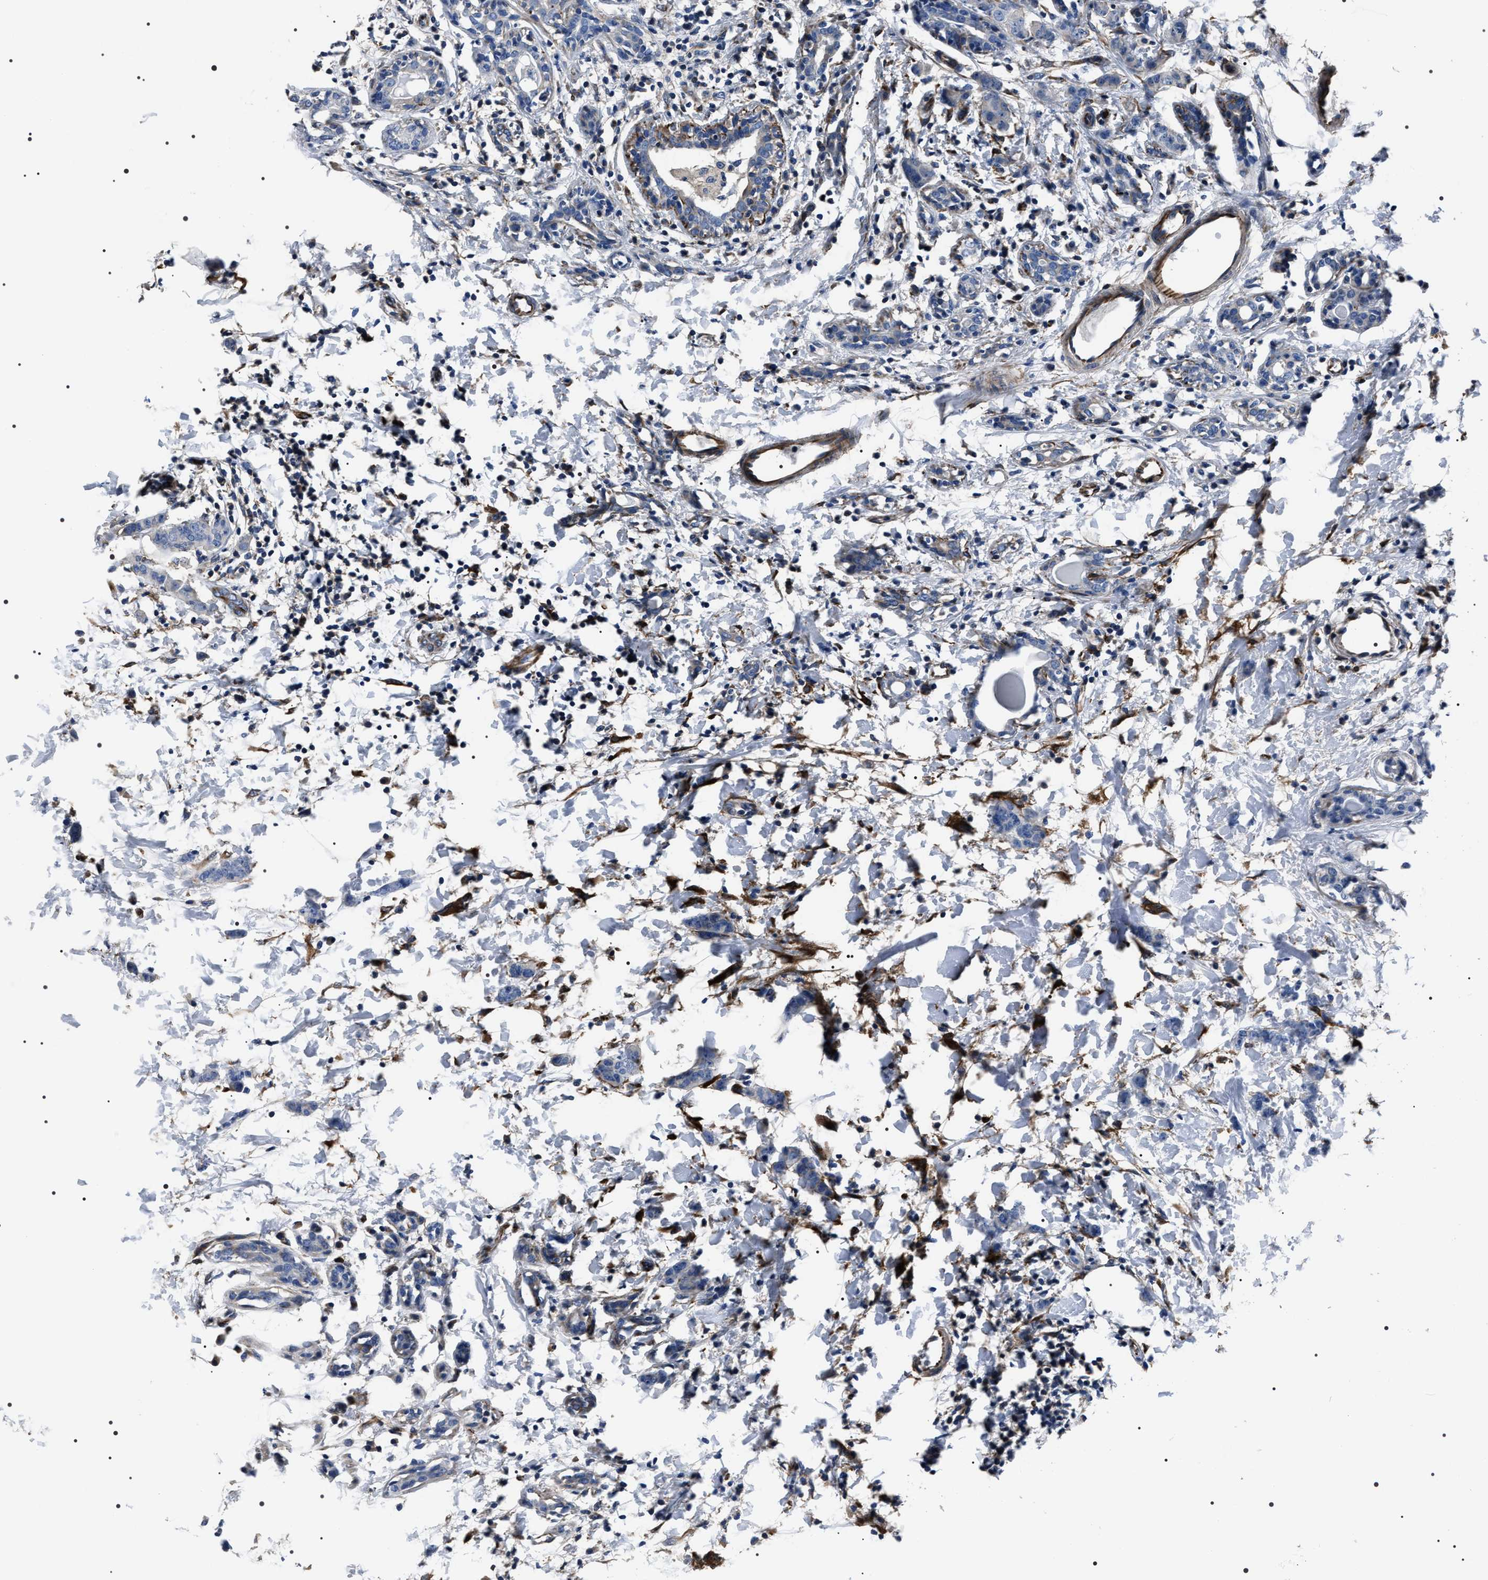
{"staining": {"intensity": "negative", "quantity": "none", "location": "none"}, "tissue": "breast cancer", "cell_type": "Tumor cells", "image_type": "cancer", "snomed": [{"axis": "morphology", "description": "Normal tissue, NOS"}, {"axis": "morphology", "description": "Duct carcinoma"}, {"axis": "topography", "description": "Breast"}], "caption": "This is an IHC photomicrograph of human invasive ductal carcinoma (breast). There is no expression in tumor cells.", "gene": "BAG2", "patient": {"sex": "female", "age": 40}}